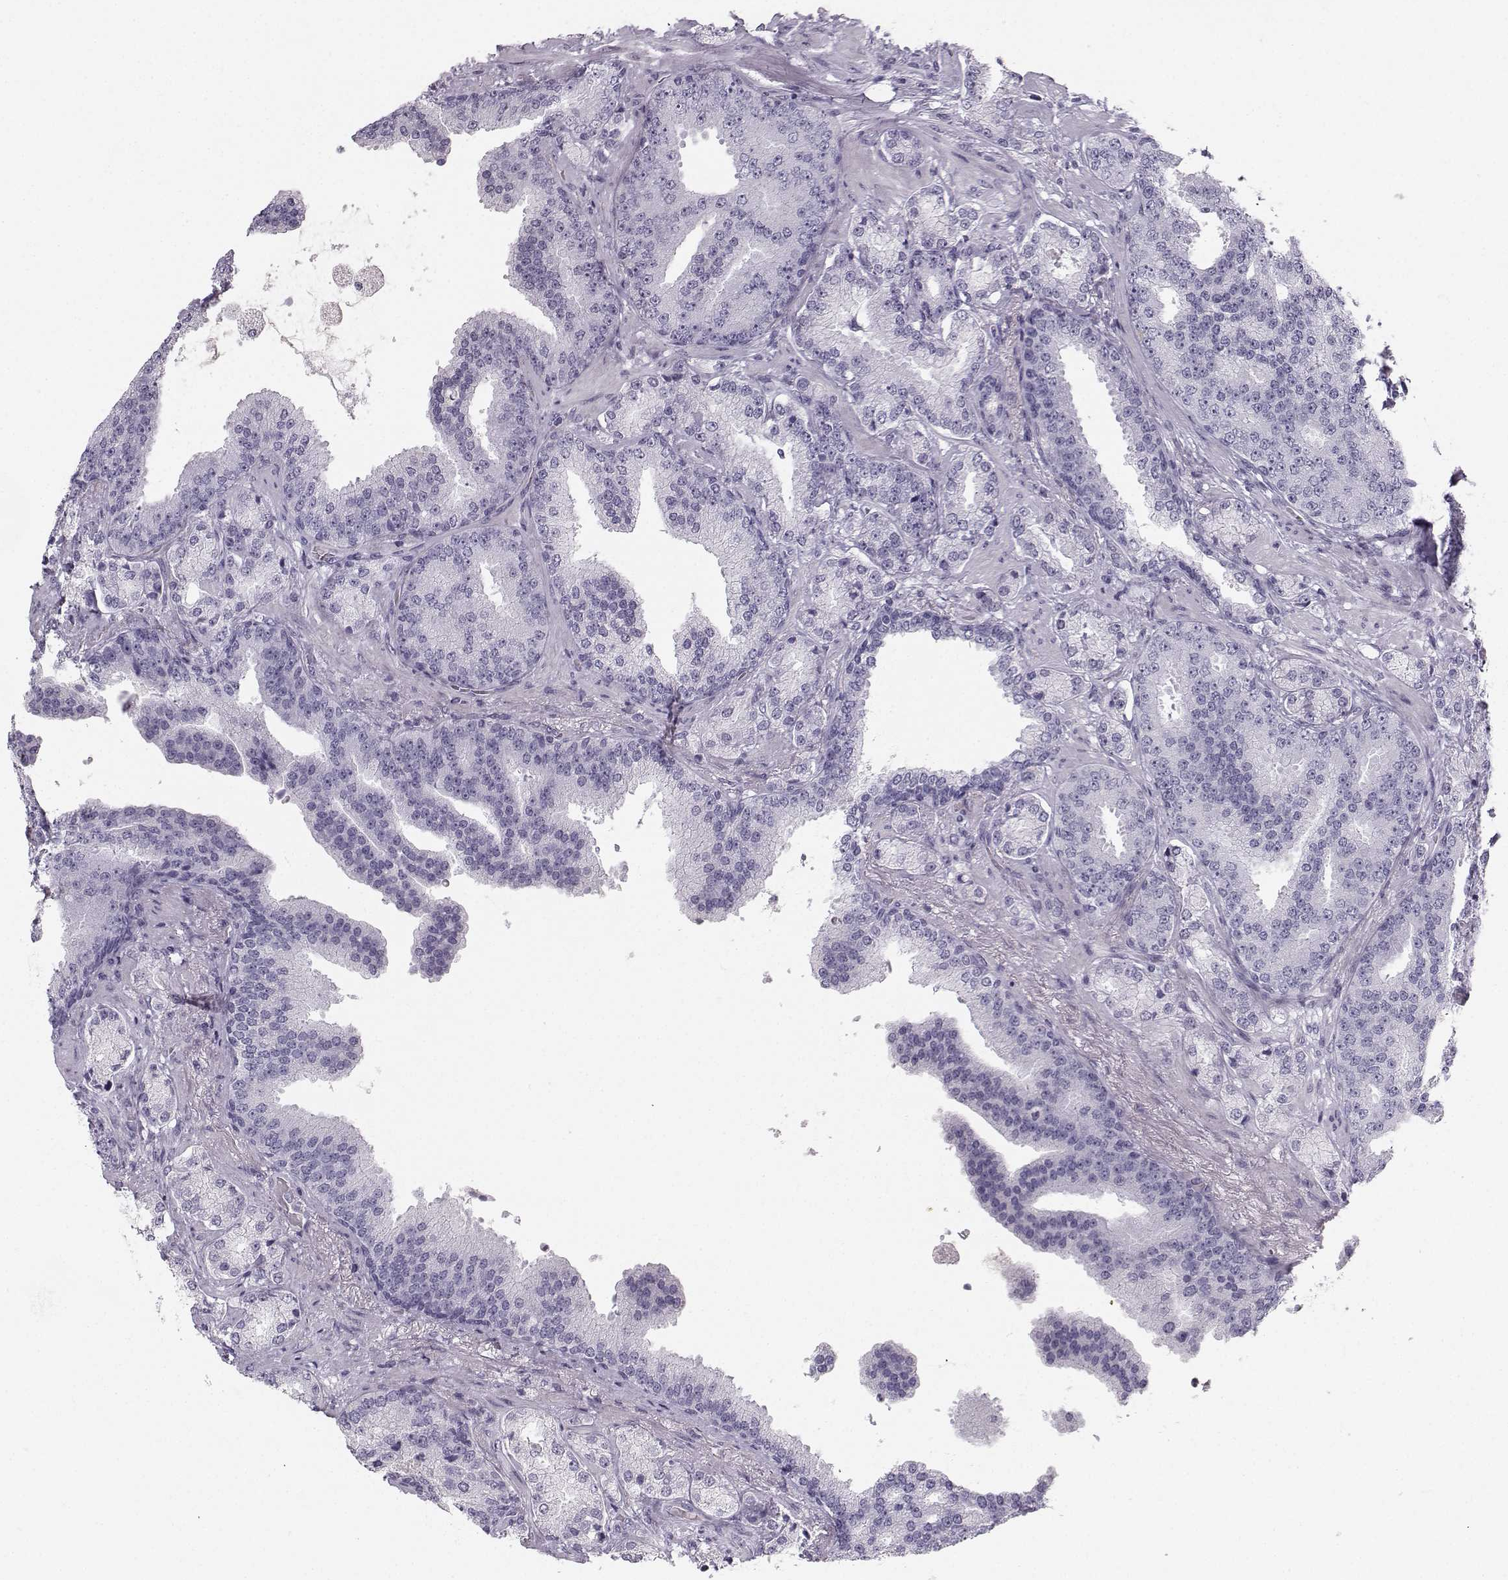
{"staining": {"intensity": "negative", "quantity": "none", "location": "none"}, "tissue": "prostate cancer", "cell_type": "Tumor cells", "image_type": "cancer", "snomed": [{"axis": "morphology", "description": "Adenocarcinoma, Low grade"}, {"axis": "topography", "description": "Prostate"}], "caption": "DAB immunohistochemical staining of prostate adenocarcinoma (low-grade) shows no significant positivity in tumor cells.", "gene": "CASR", "patient": {"sex": "male", "age": 68}}